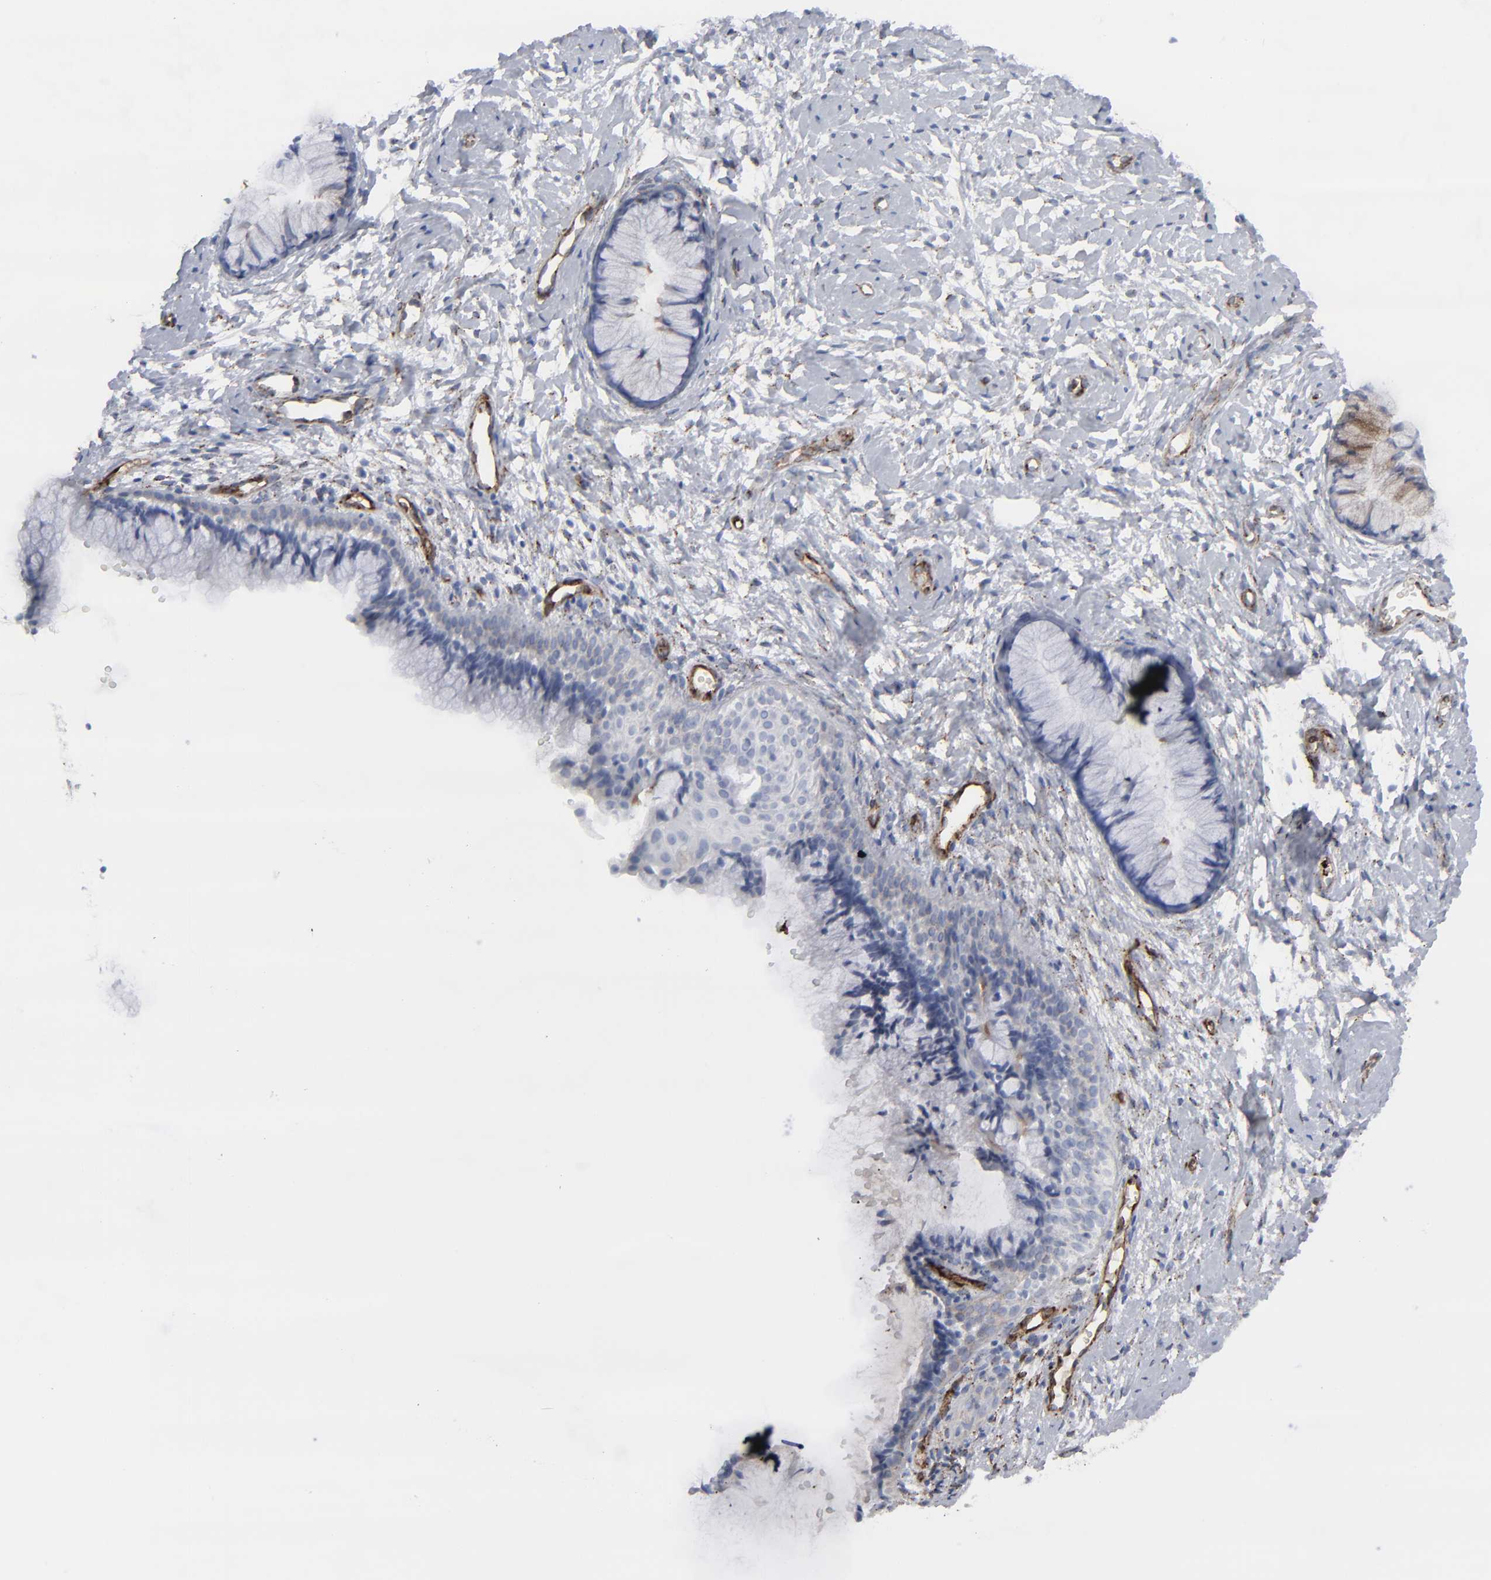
{"staining": {"intensity": "strong", "quantity": "<25%", "location": "cytoplasmic/membranous"}, "tissue": "cervix", "cell_type": "Glandular cells", "image_type": "normal", "snomed": [{"axis": "morphology", "description": "Normal tissue, NOS"}, {"axis": "topography", "description": "Cervix"}], "caption": "Immunohistochemical staining of normal cervix shows medium levels of strong cytoplasmic/membranous positivity in approximately <25% of glandular cells.", "gene": "SPARC", "patient": {"sex": "female", "age": 46}}